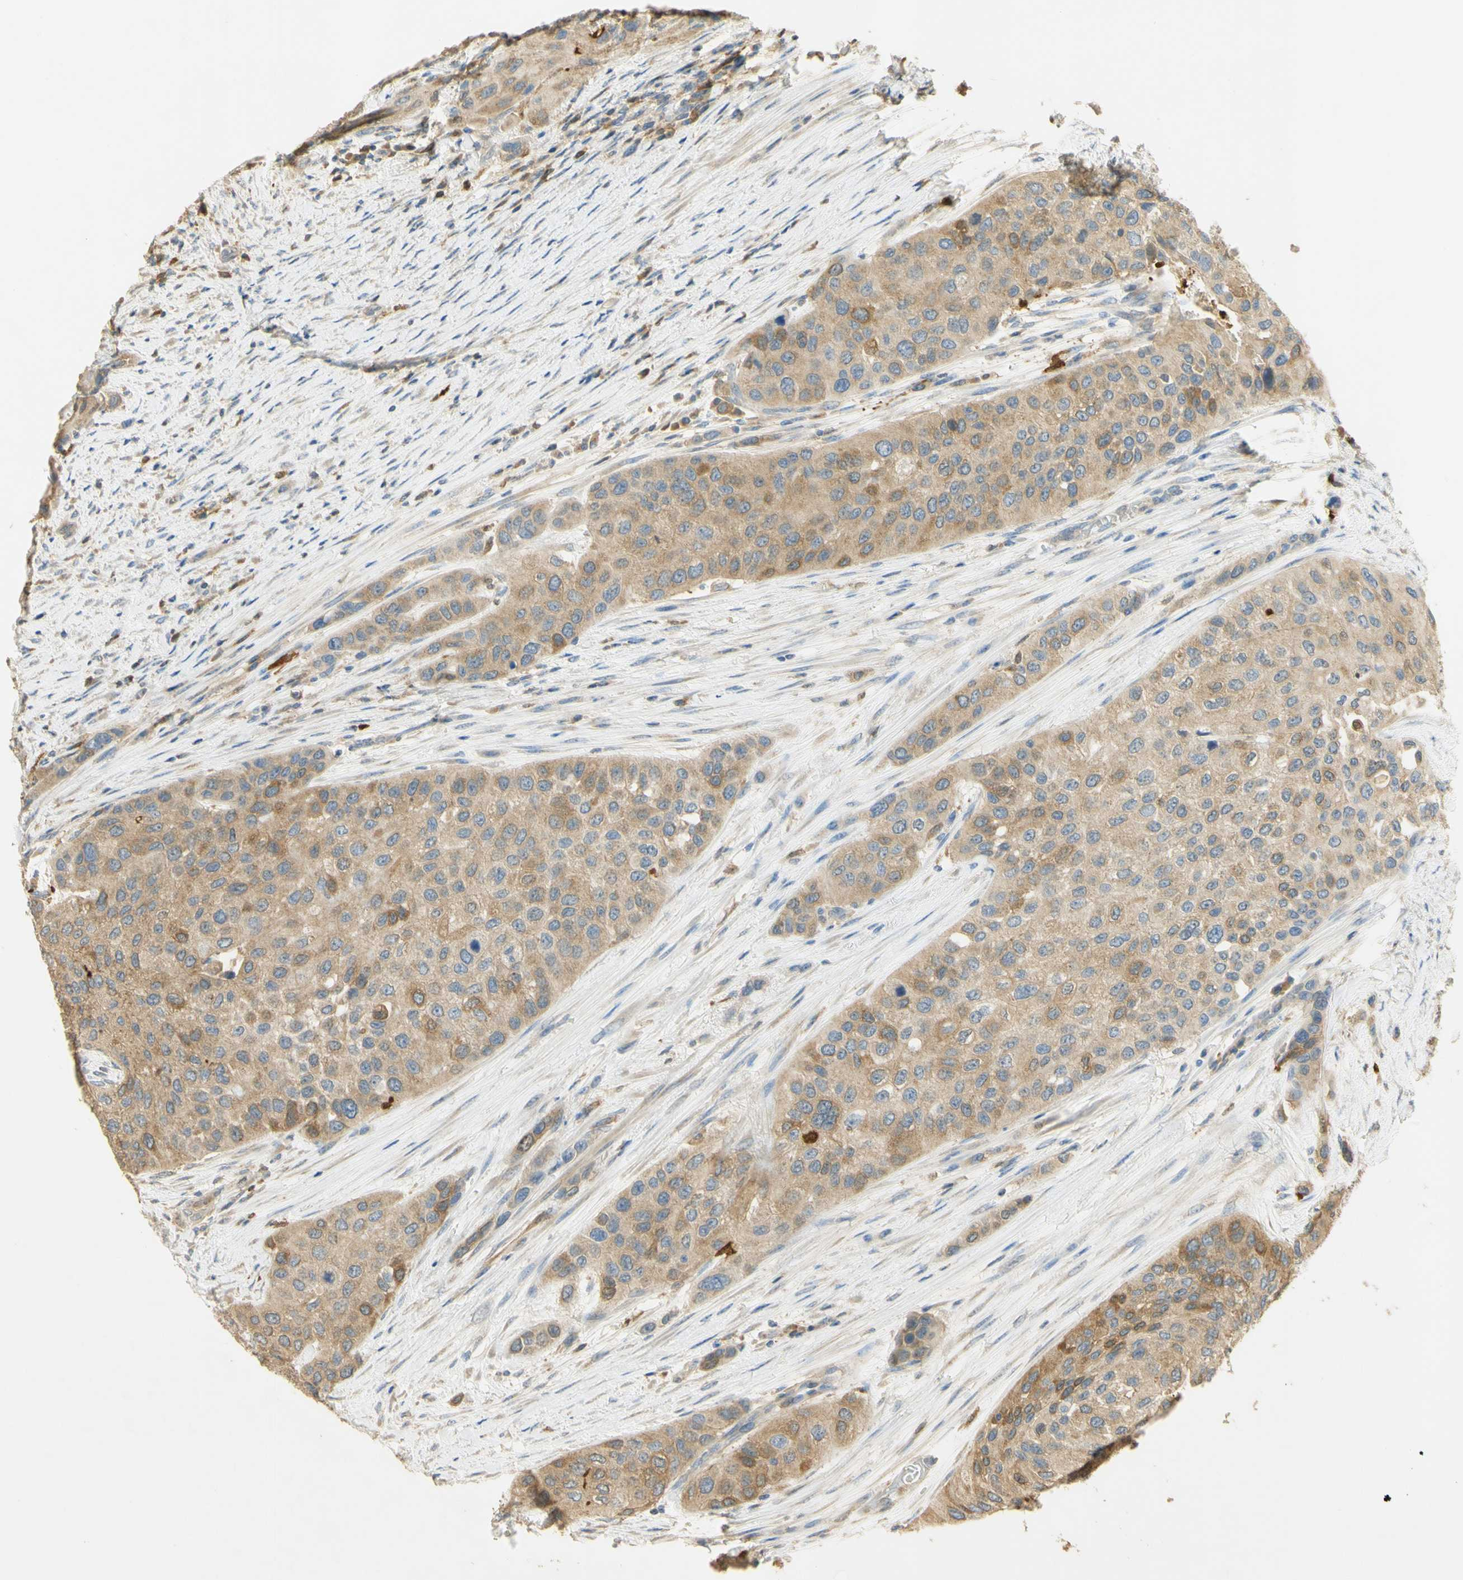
{"staining": {"intensity": "weak", "quantity": ">75%", "location": "cytoplasmic/membranous"}, "tissue": "urothelial cancer", "cell_type": "Tumor cells", "image_type": "cancer", "snomed": [{"axis": "morphology", "description": "Urothelial carcinoma, High grade"}, {"axis": "topography", "description": "Urinary bladder"}], "caption": "The photomicrograph displays a brown stain indicating the presence of a protein in the cytoplasmic/membranous of tumor cells in urothelial cancer.", "gene": "PAK1", "patient": {"sex": "female", "age": 56}}